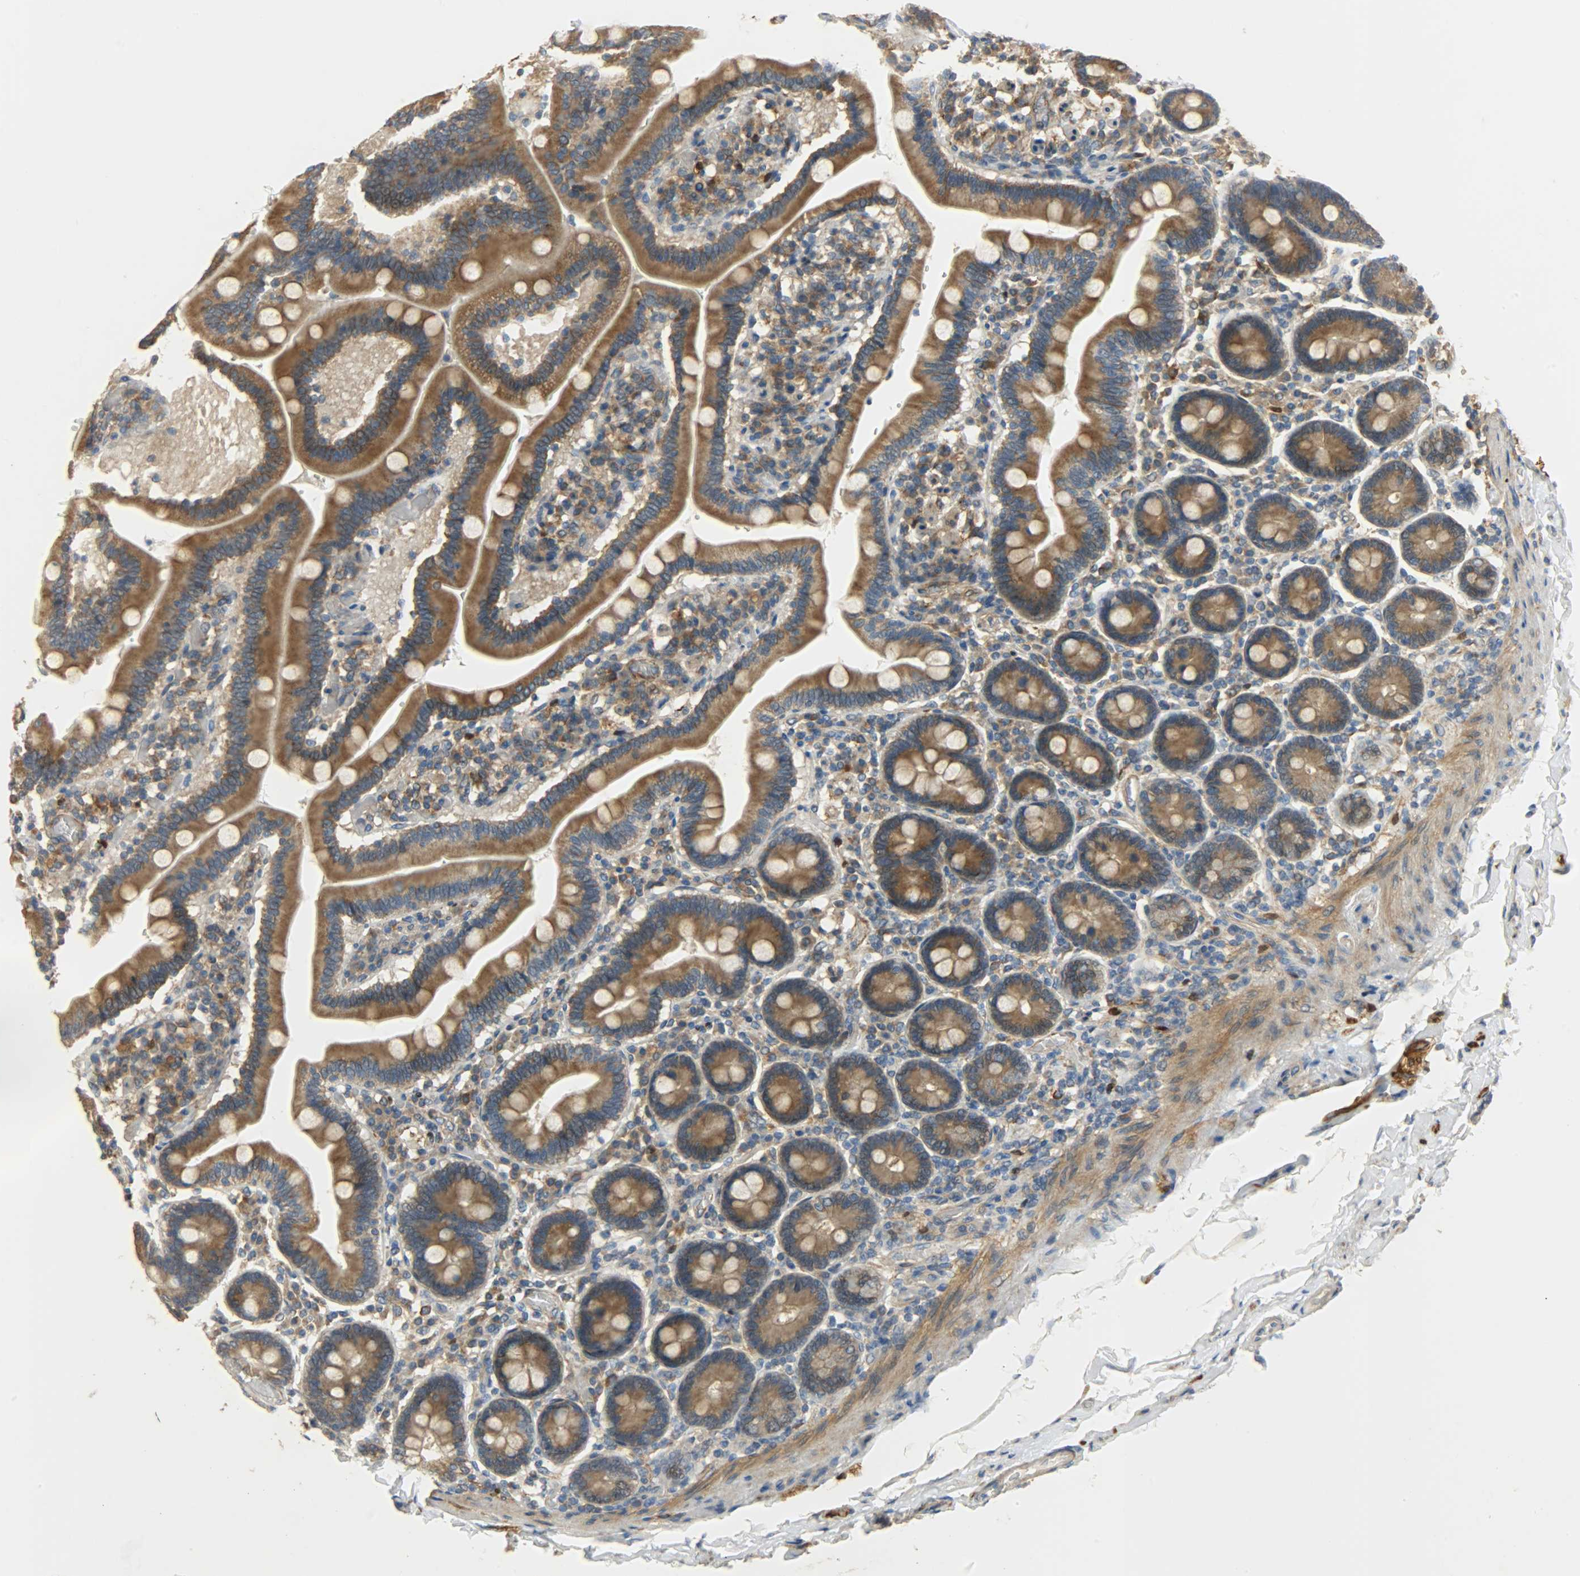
{"staining": {"intensity": "strong", "quantity": ">75%", "location": "cytoplasmic/membranous"}, "tissue": "duodenum", "cell_type": "Glandular cells", "image_type": "normal", "snomed": [{"axis": "morphology", "description": "Normal tissue, NOS"}, {"axis": "topography", "description": "Duodenum"}], "caption": "Approximately >75% of glandular cells in unremarkable human duodenum display strong cytoplasmic/membranous protein expression as visualized by brown immunohistochemical staining.", "gene": "C1orf198", "patient": {"sex": "male", "age": 66}}